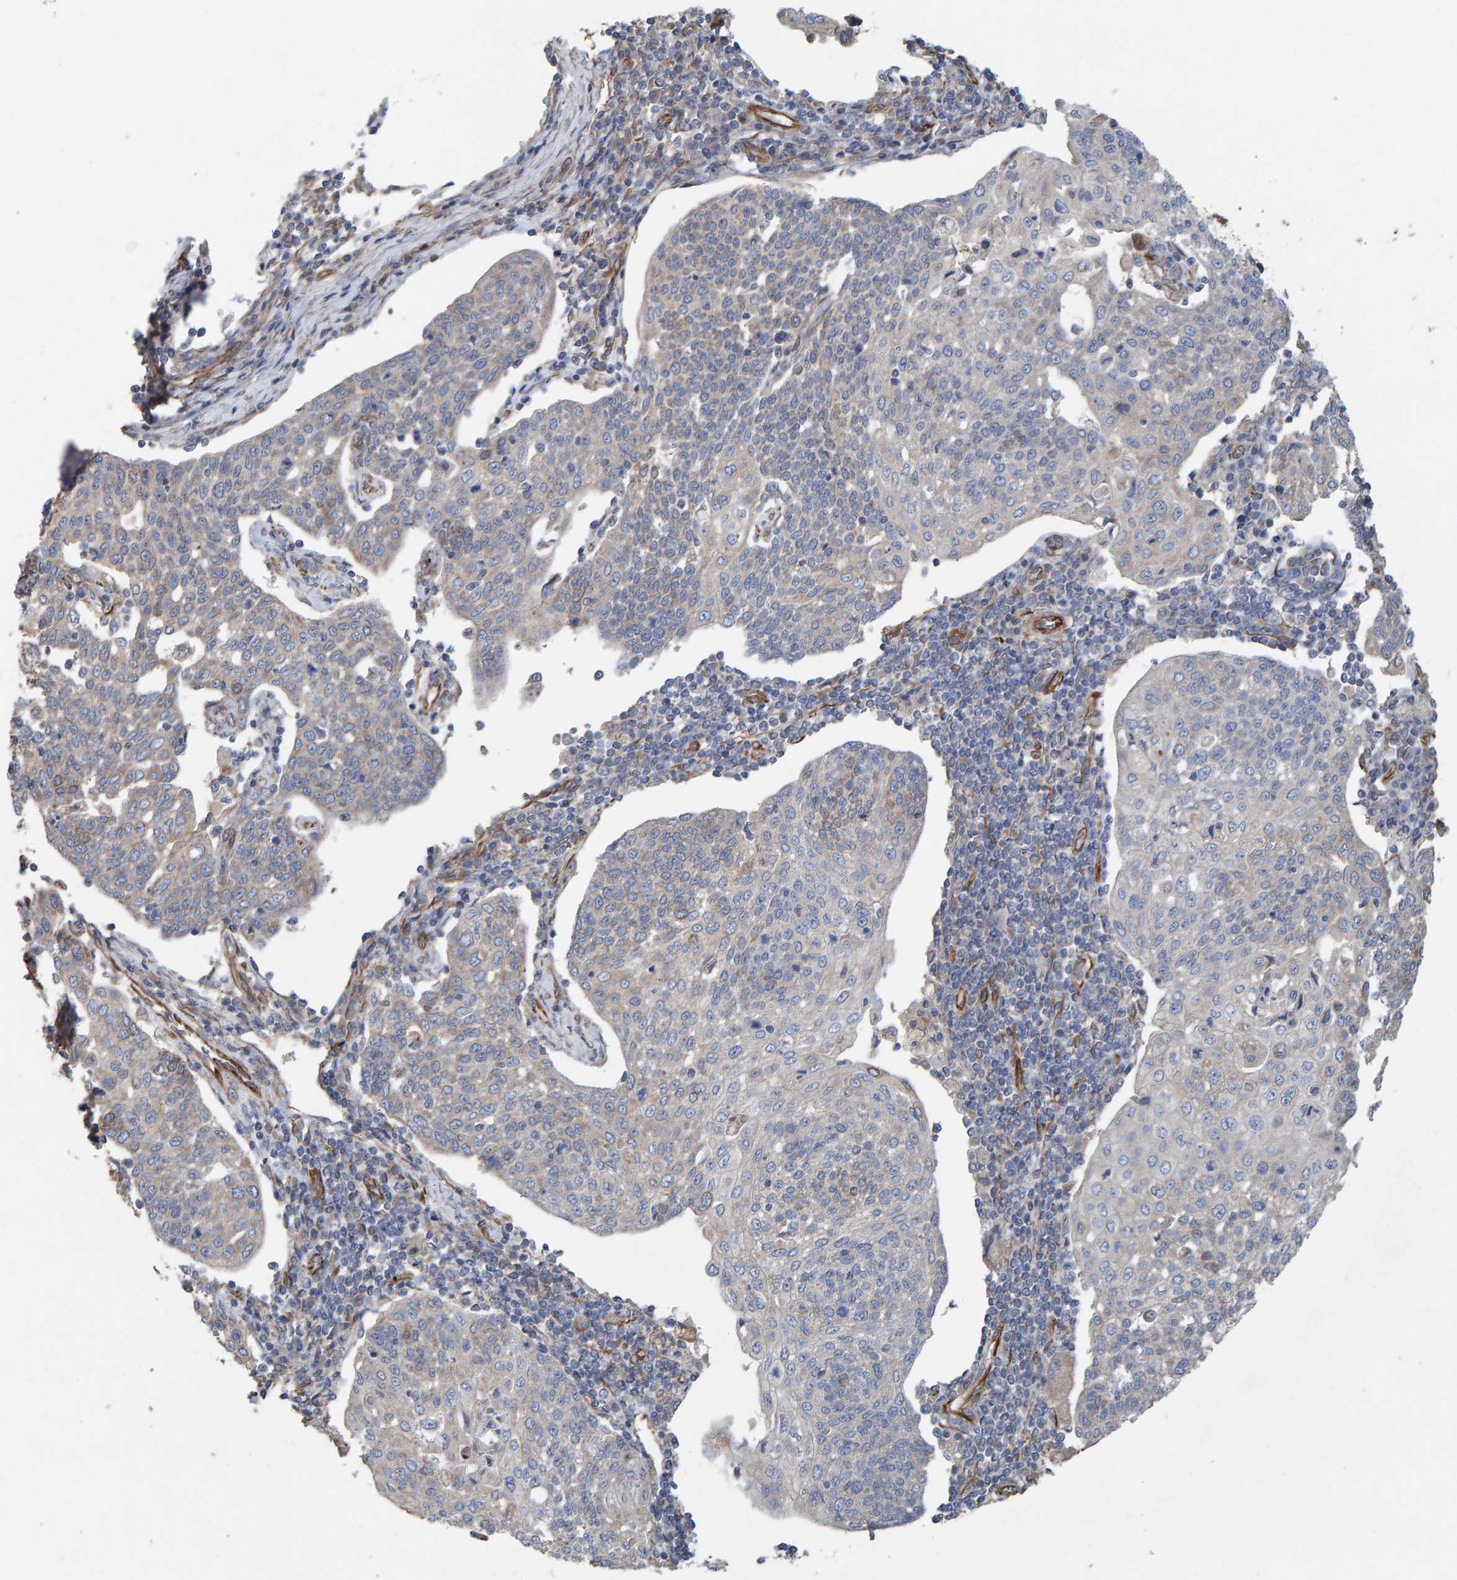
{"staining": {"intensity": "negative", "quantity": "none", "location": "none"}, "tissue": "cervical cancer", "cell_type": "Tumor cells", "image_type": "cancer", "snomed": [{"axis": "morphology", "description": "Squamous cell carcinoma, NOS"}, {"axis": "topography", "description": "Cervix"}], "caption": "Cervical cancer was stained to show a protein in brown. There is no significant expression in tumor cells. (Stains: DAB (3,3'-diaminobenzidine) immunohistochemistry with hematoxylin counter stain, Microscopy: brightfield microscopy at high magnification).", "gene": "ZNF347", "patient": {"sex": "female", "age": 34}}